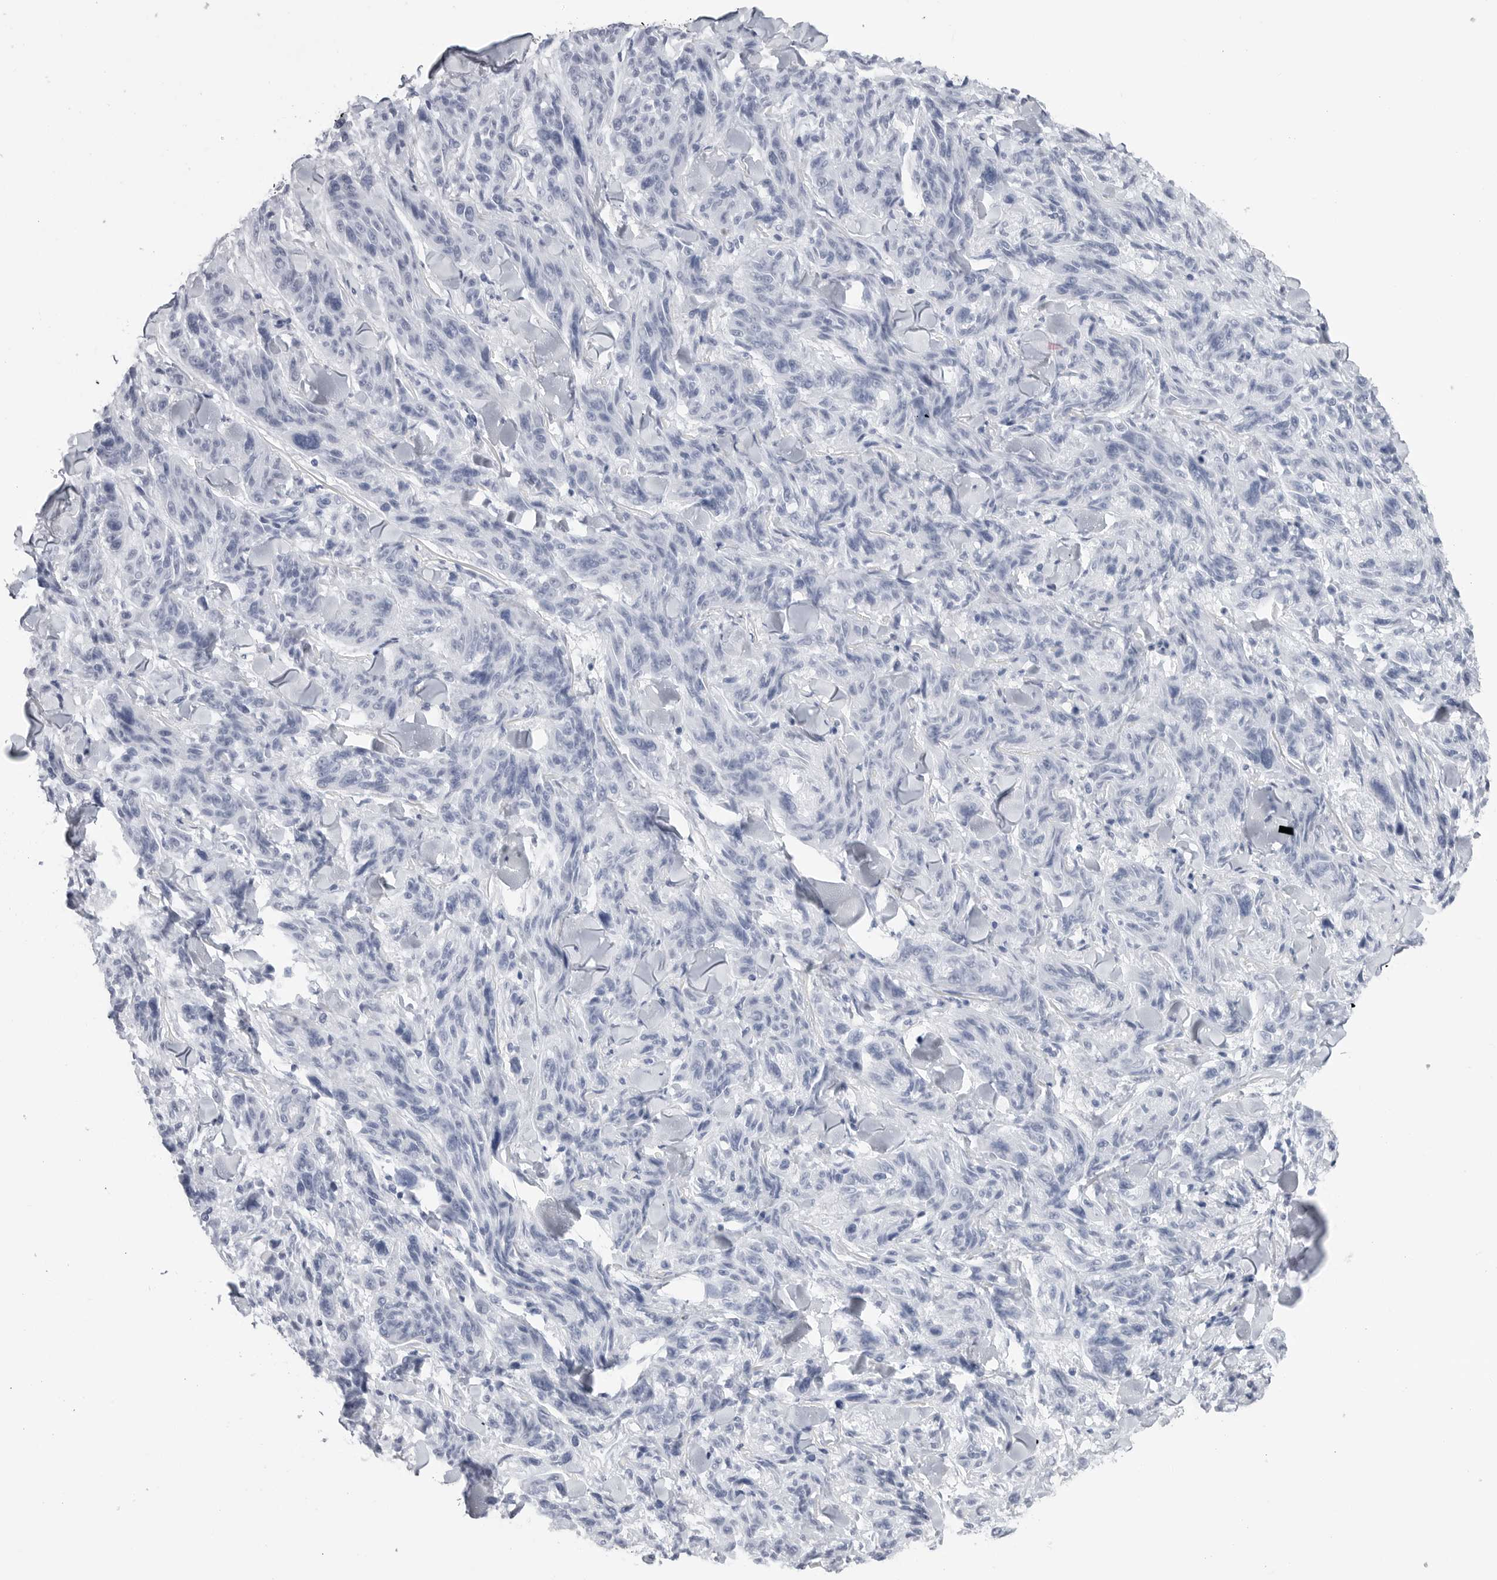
{"staining": {"intensity": "negative", "quantity": "none", "location": "none"}, "tissue": "melanoma", "cell_type": "Tumor cells", "image_type": "cancer", "snomed": [{"axis": "morphology", "description": "Malignant melanoma, NOS"}, {"axis": "topography", "description": "Skin"}], "caption": "Tumor cells are negative for protein expression in human malignant melanoma.", "gene": "CSH1", "patient": {"sex": "male", "age": 53}}